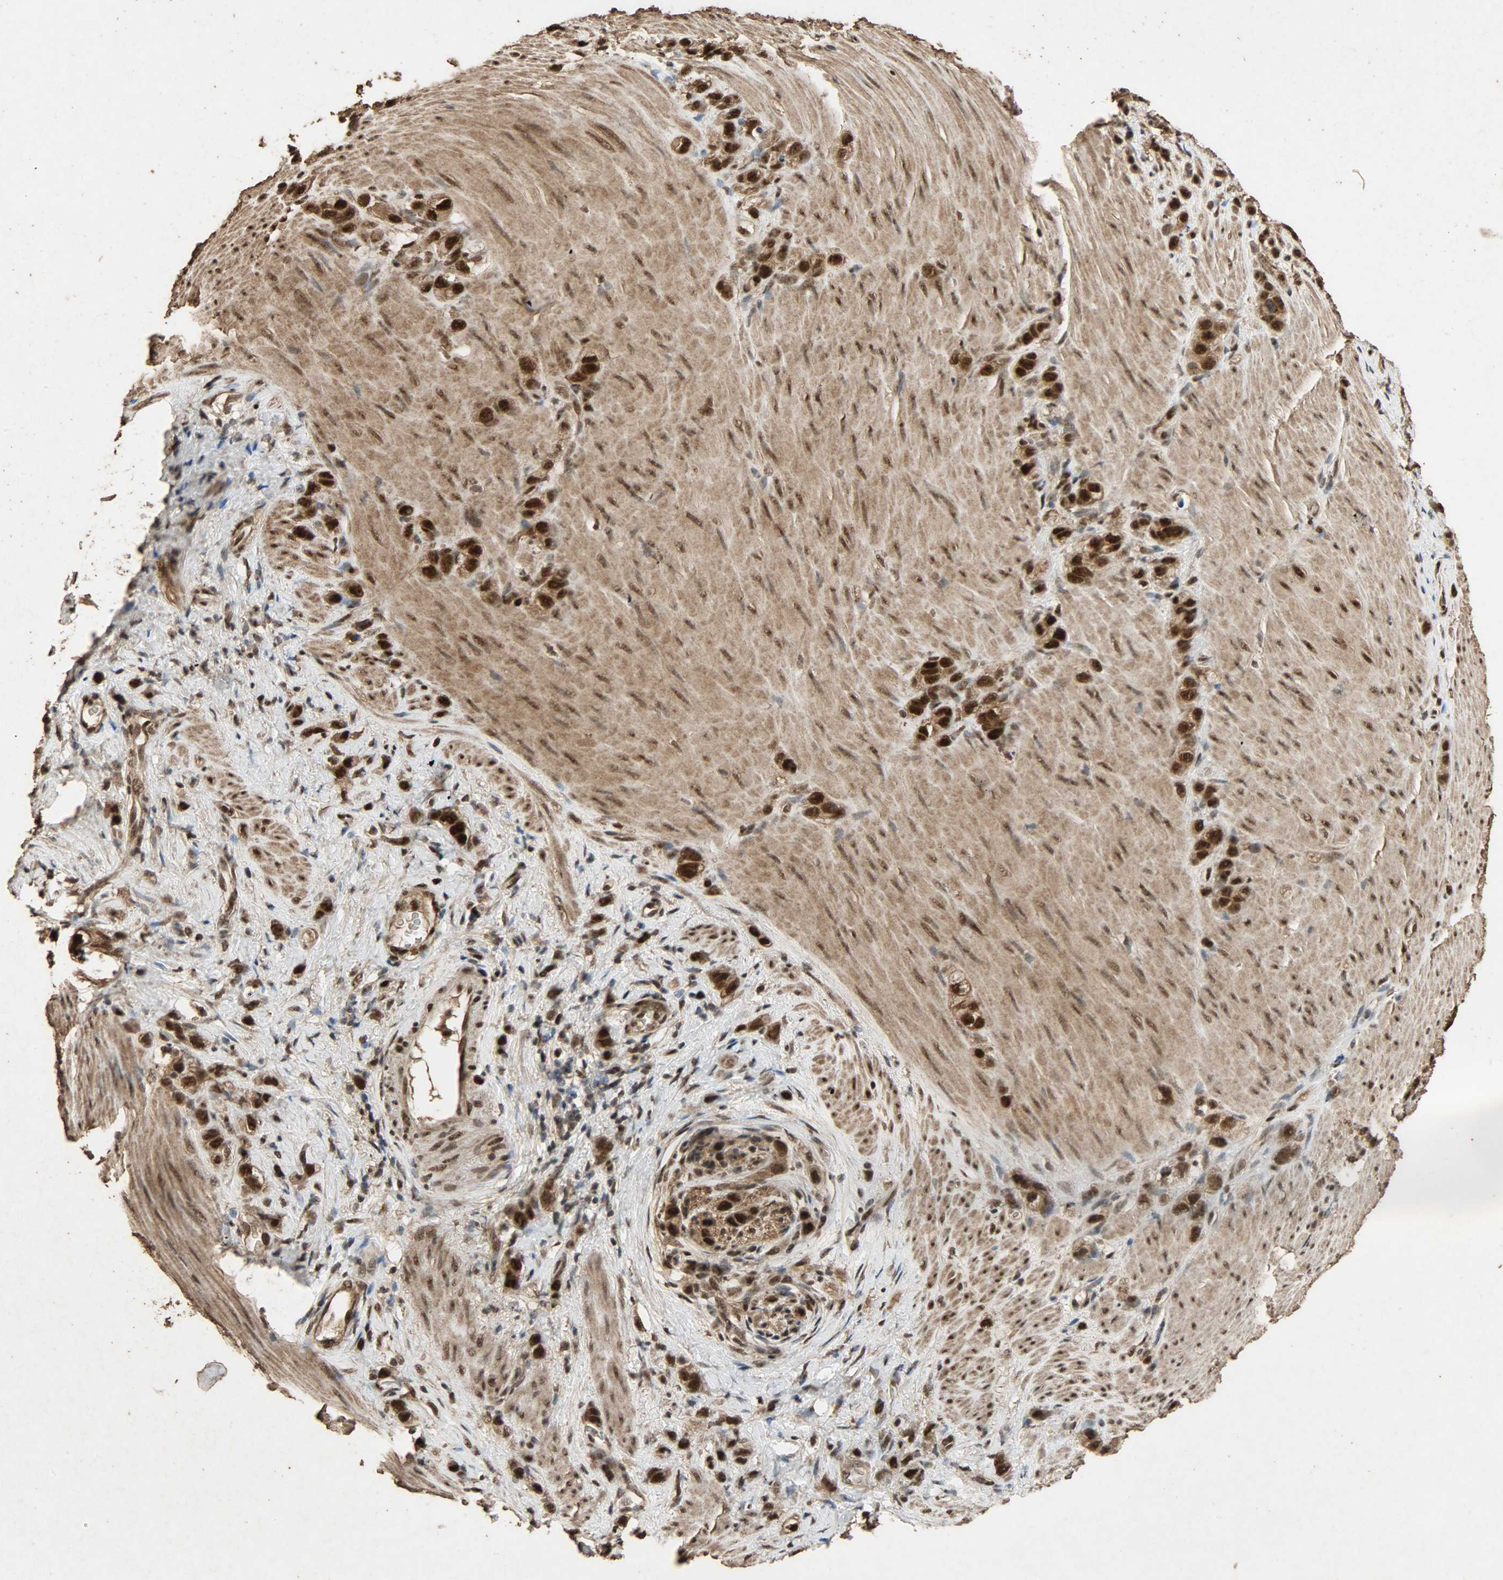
{"staining": {"intensity": "strong", "quantity": ">75%", "location": "cytoplasmic/membranous,nuclear"}, "tissue": "stomach cancer", "cell_type": "Tumor cells", "image_type": "cancer", "snomed": [{"axis": "morphology", "description": "Normal tissue, NOS"}, {"axis": "morphology", "description": "Adenocarcinoma, NOS"}, {"axis": "morphology", "description": "Adenocarcinoma, High grade"}, {"axis": "topography", "description": "Stomach, upper"}, {"axis": "topography", "description": "Stomach"}], "caption": "Stomach cancer (adenocarcinoma (high-grade)) stained for a protein (brown) shows strong cytoplasmic/membranous and nuclear positive expression in approximately >75% of tumor cells.", "gene": "CCNT2", "patient": {"sex": "female", "age": 65}}